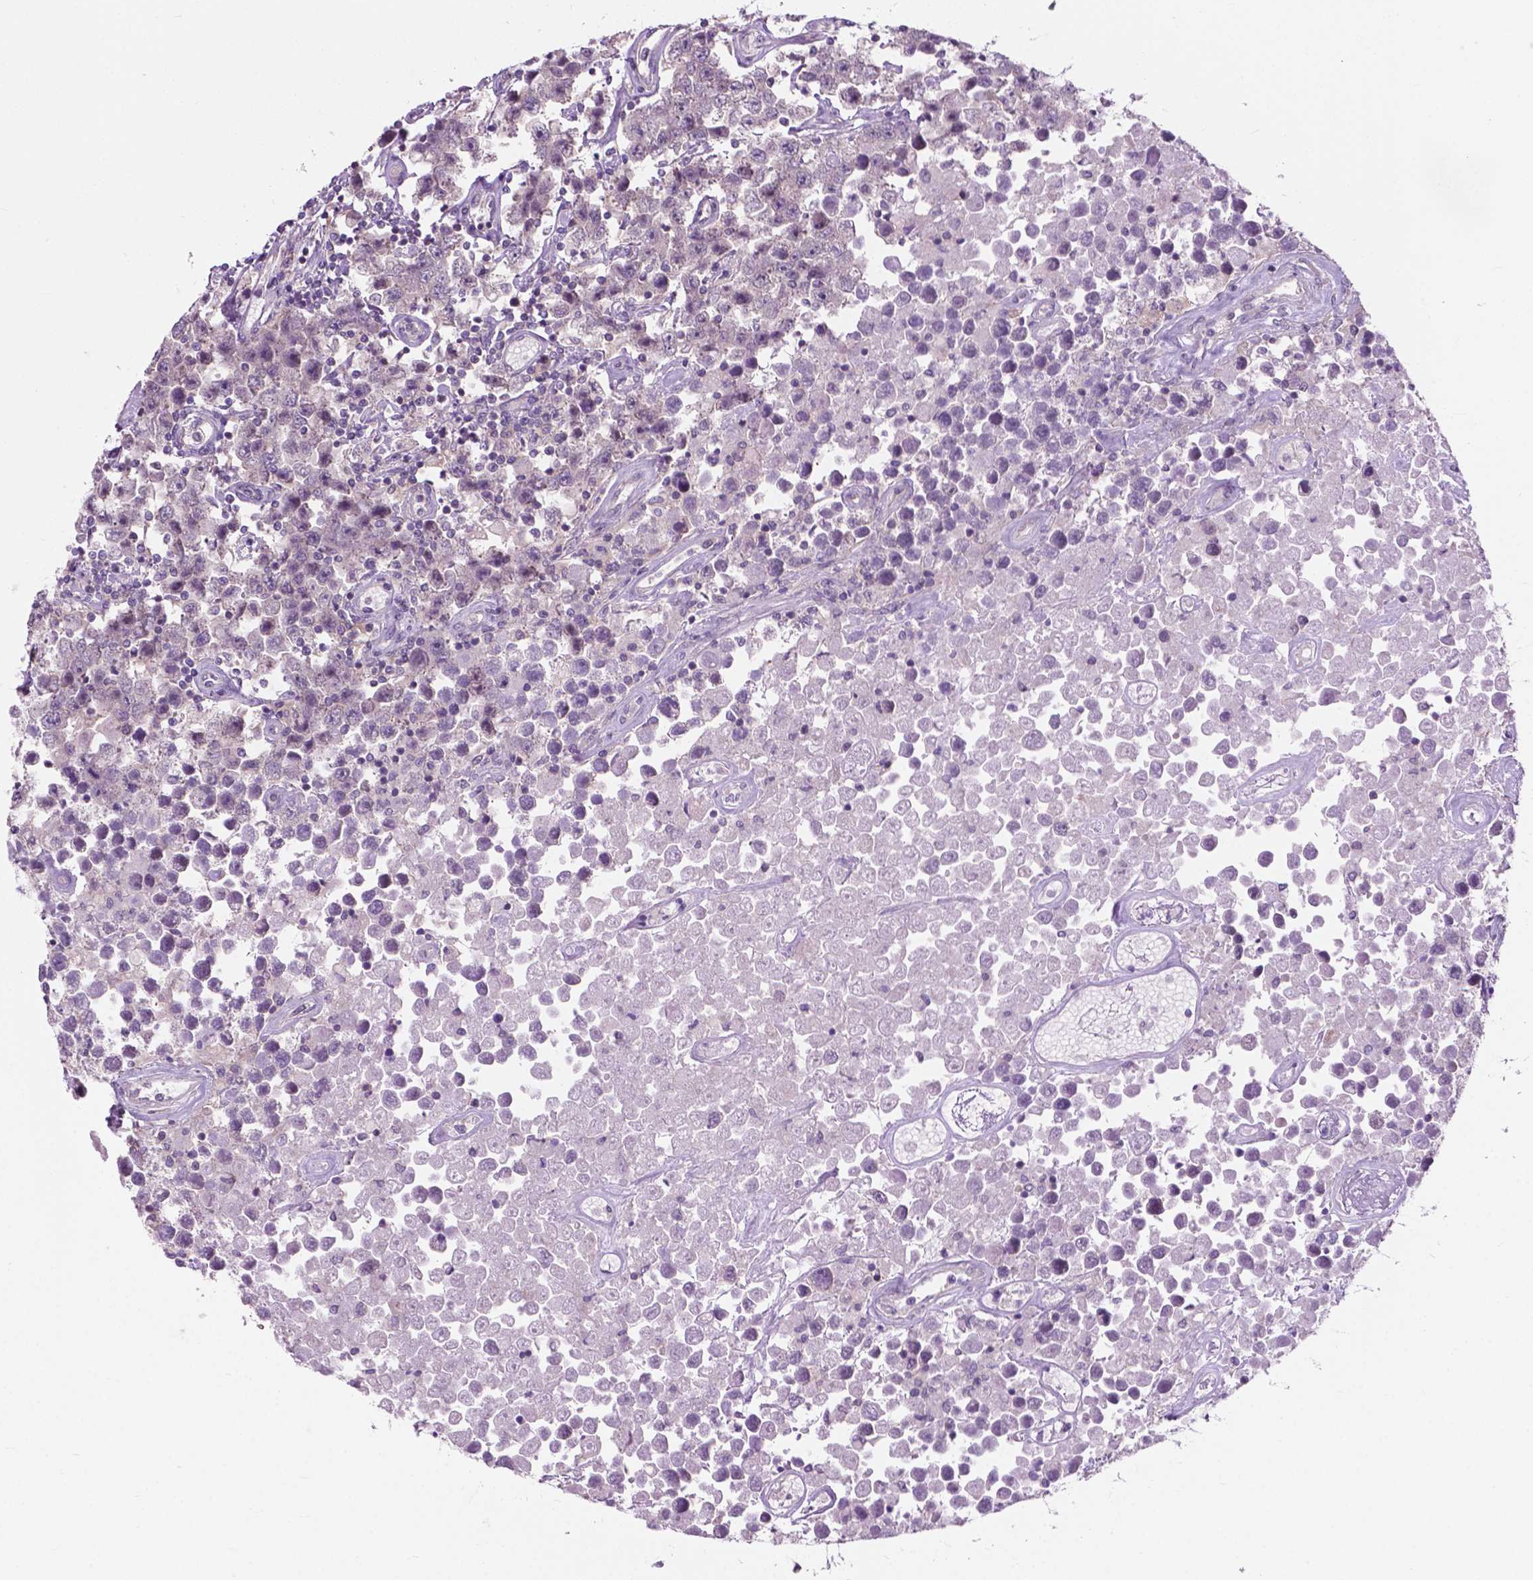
{"staining": {"intensity": "negative", "quantity": "none", "location": "none"}, "tissue": "testis cancer", "cell_type": "Tumor cells", "image_type": "cancer", "snomed": [{"axis": "morphology", "description": "Seminoma, NOS"}, {"axis": "topography", "description": "Testis"}], "caption": "The micrograph exhibits no significant positivity in tumor cells of testis cancer (seminoma).", "gene": "MZT1", "patient": {"sex": "male", "age": 52}}